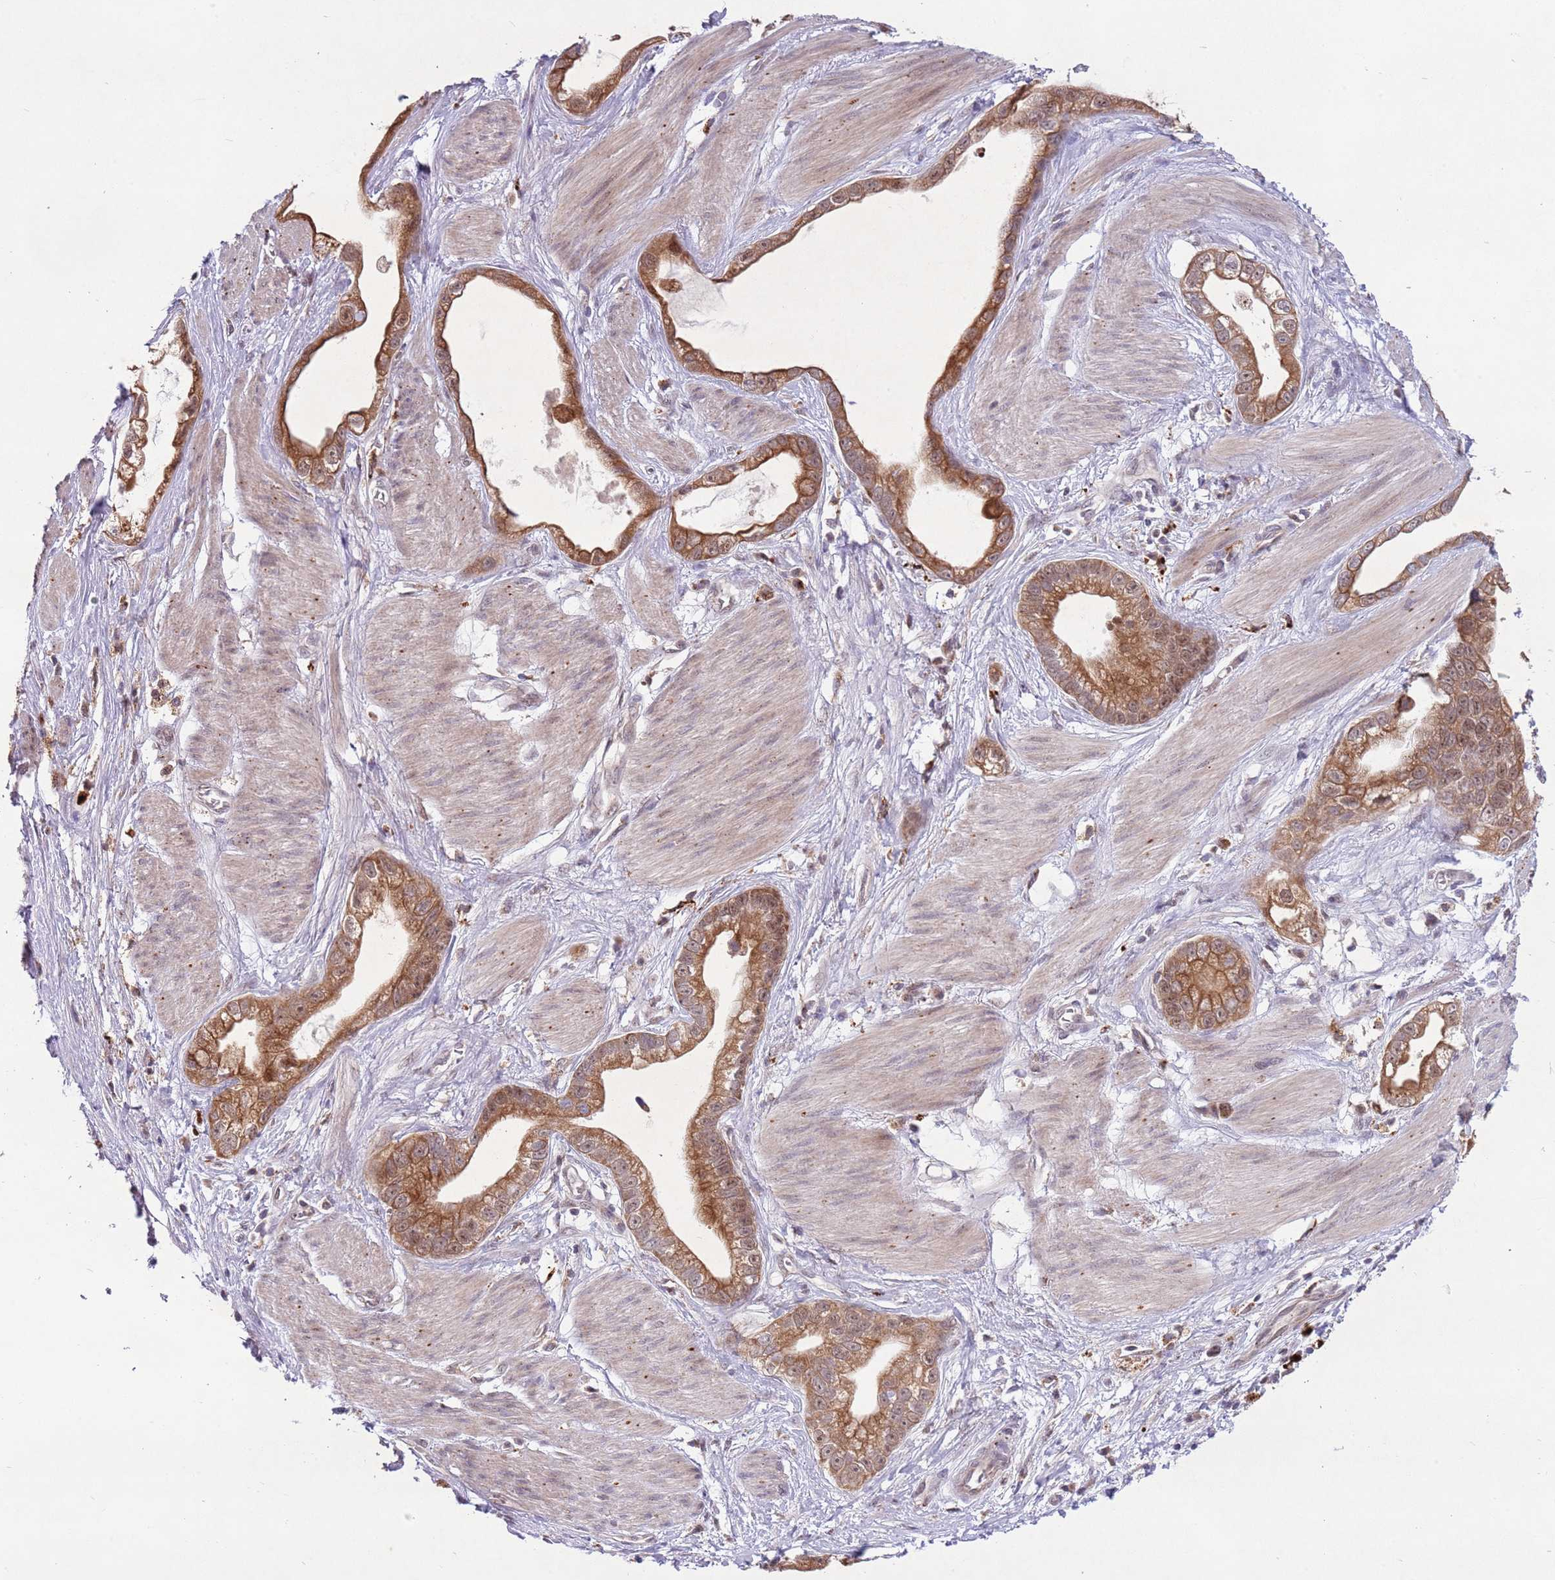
{"staining": {"intensity": "moderate", "quantity": ">75%", "location": "cytoplasmic/membranous,nuclear"}, "tissue": "stomach cancer", "cell_type": "Tumor cells", "image_type": "cancer", "snomed": [{"axis": "morphology", "description": "Adenocarcinoma, NOS"}, {"axis": "topography", "description": "Stomach"}], "caption": "Protein expression analysis of adenocarcinoma (stomach) reveals moderate cytoplasmic/membranous and nuclear staining in about >75% of tumor cells.", "gene": "TRIM27", "patient": {"sex": "male", "age": 55}}